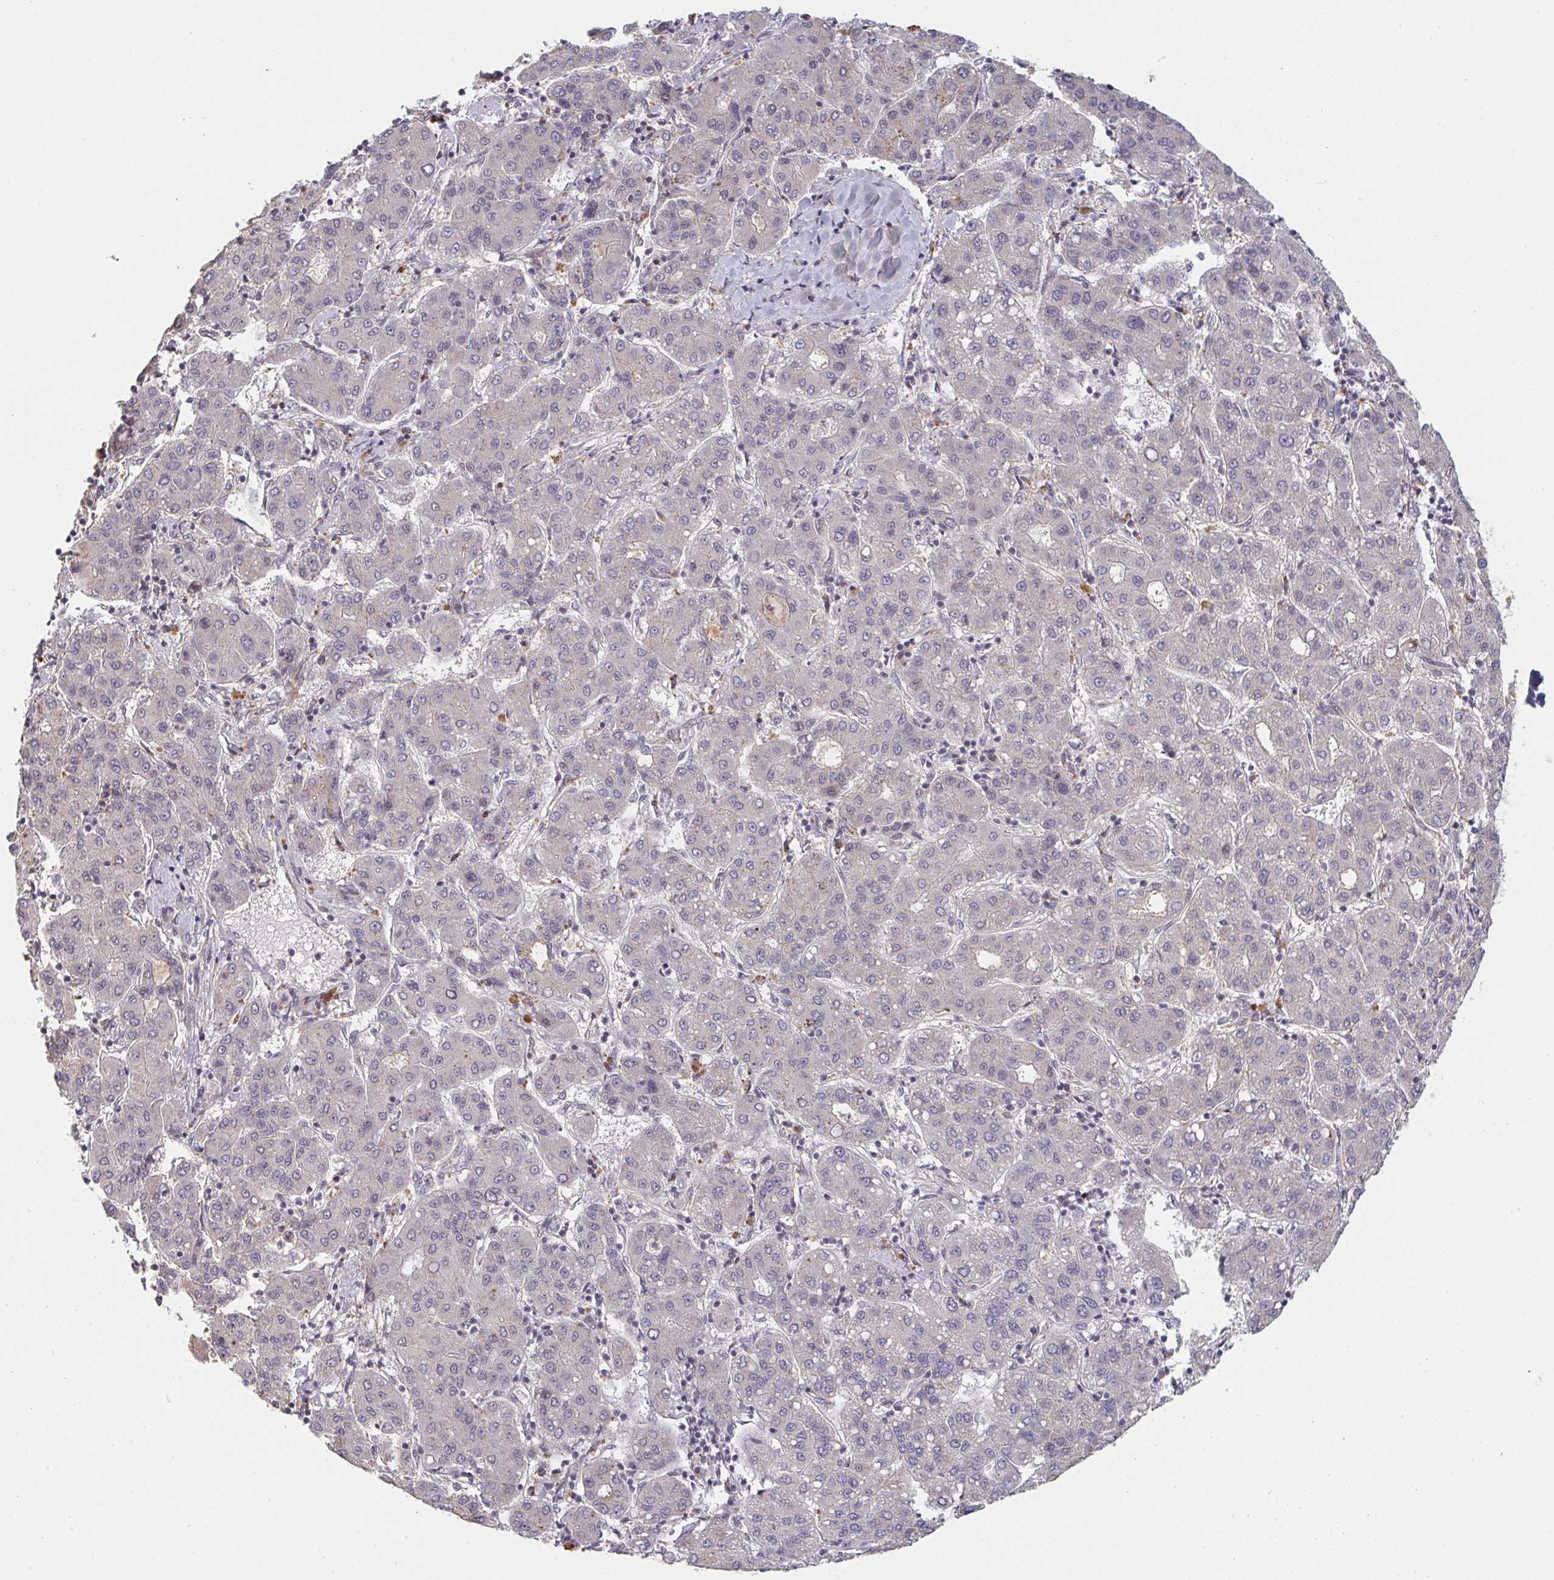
{"staining": {"intensity": "negative", "quantity": "none", "location": "none"}, "tissue": "liver cancer", "cell_type": "Tumor cells", "image_type": "cancer", "snomed": [{"axis": "morphology", "description": "Carcinoma, Hepatocellular, NOS"}, {"axis": "topography", "description": "Liver"}], "caption": "Hepatocellular carcinoma (liver) was stained to show a protein in brown. There is no significant staining in tumor cells. Nuclei are stained in blue.", "gene": "DCST1", "patient": {"sex": "male", "age": 65}}